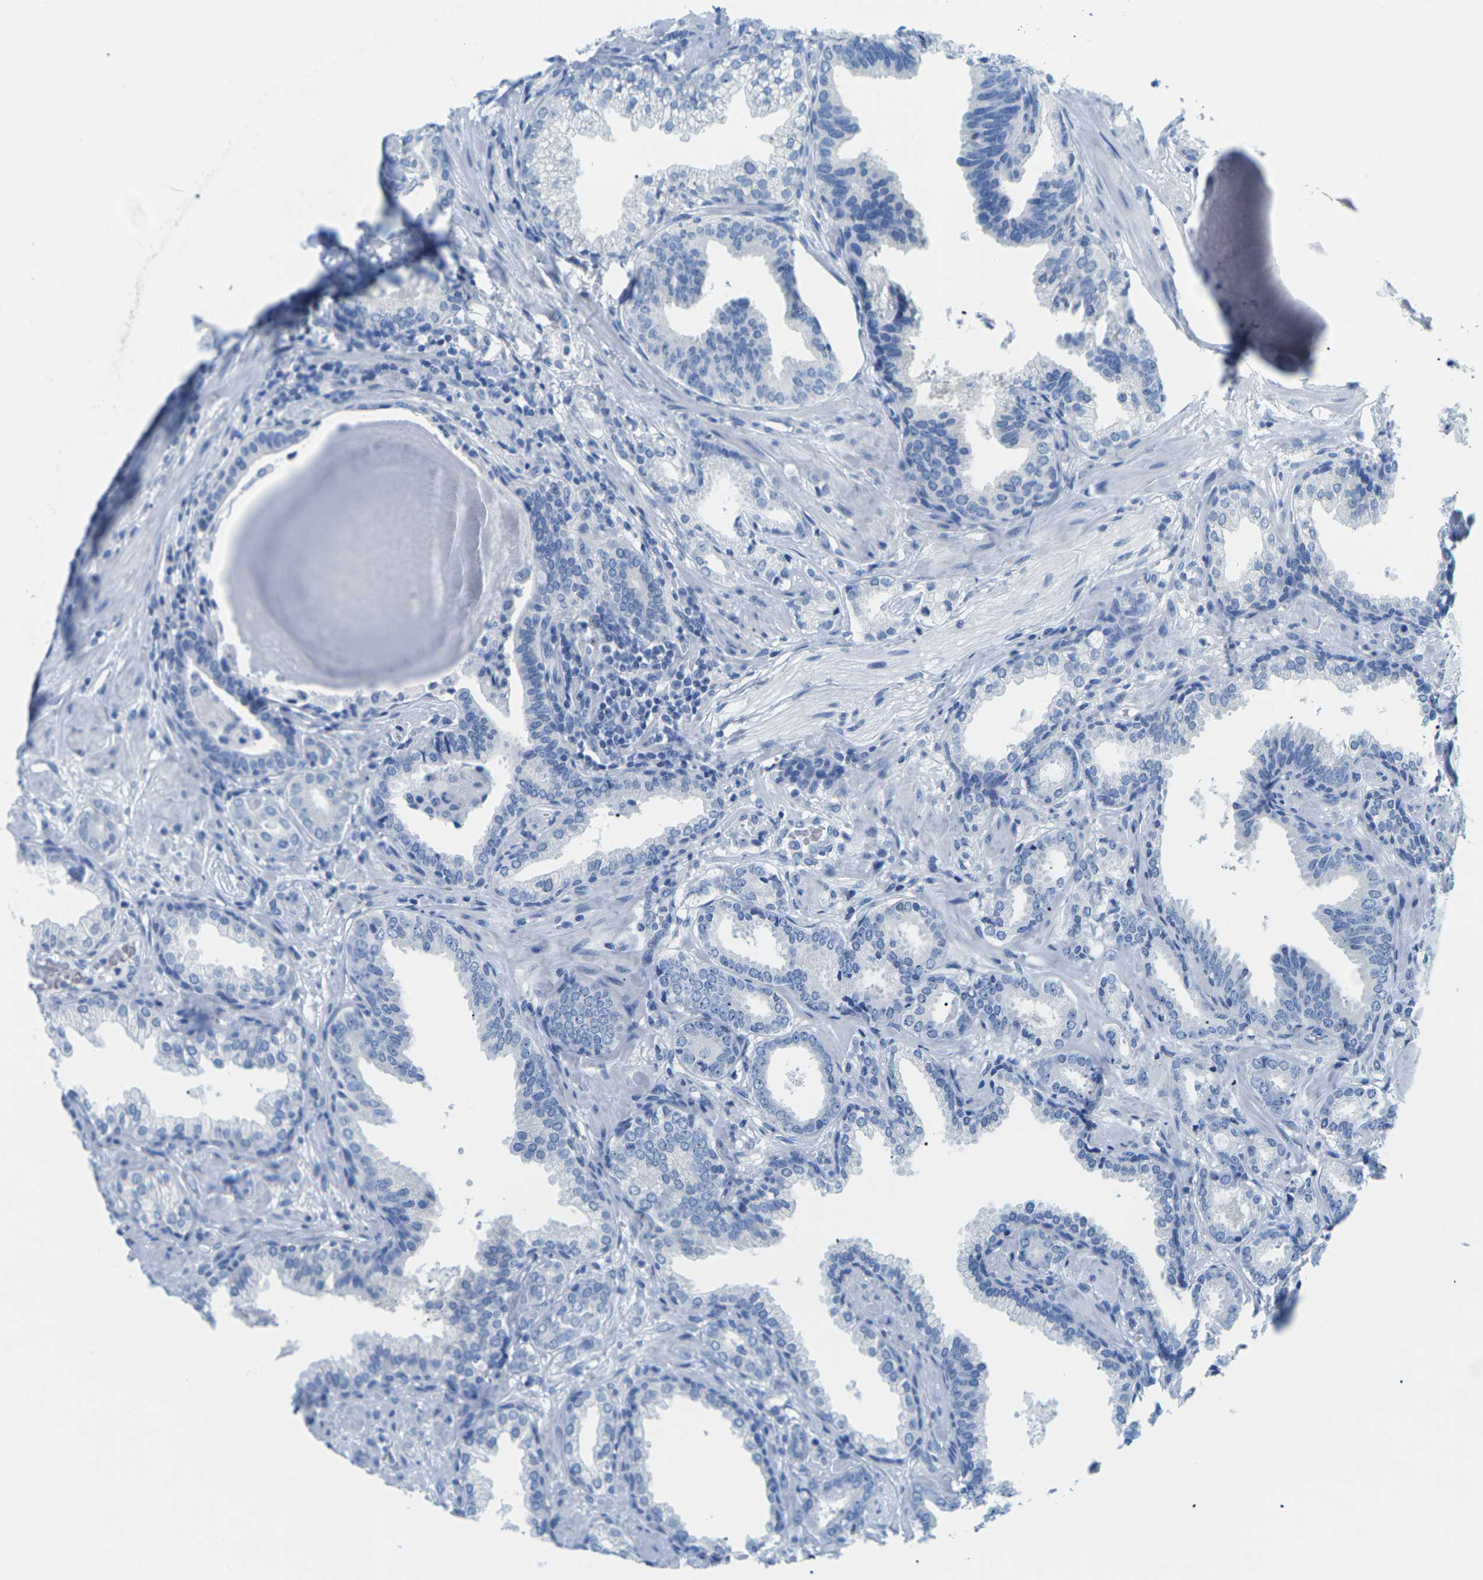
{"staining": {"intensity": "negative", "quantity": "none", "location": "none"}, "tissue": "prostate cancer", "cell_type": "Tumor cells", "image_type": "cancer", "snomed": [{"axis": "morphology", "description": "Adenocarcinoma, Low grade"}, {"axis": "topography", "description": "Prostate"}], "caption": "This photomicrograph is of prostate cancer (low-grade adenocarcinoma) stained with immunohistochemistry to label a protein in brown with the nuclei are counter-stained blue. There is no positivity in tumor cells.", "gene": "SLC12A1", "patient": {"sex": "male", "age": 53}}